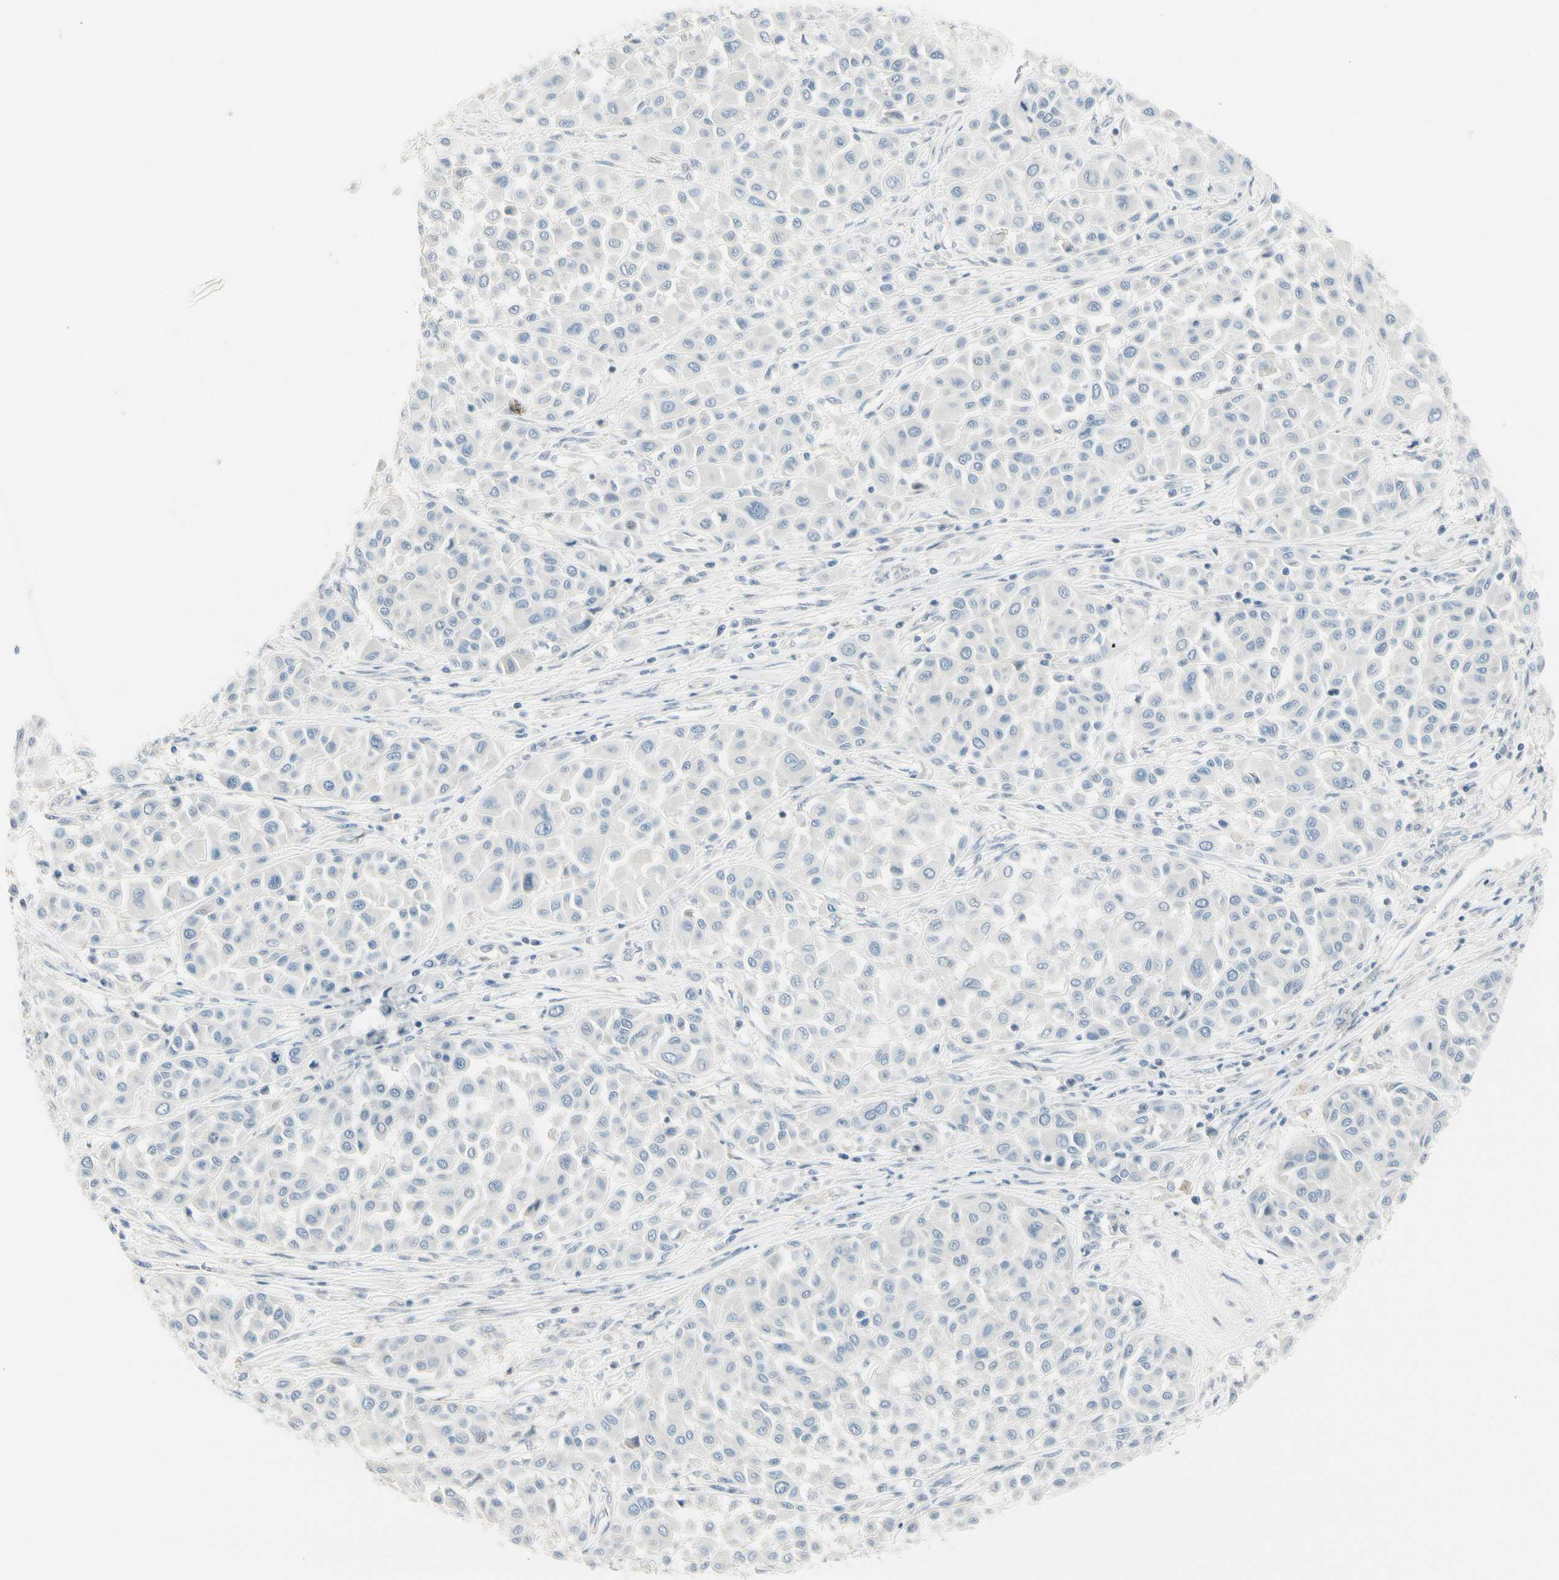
{"staining": {"intensity": "negative", "quantity": "none", "location": "none"}, "tissue": "melanoma", "cell_type": "Tumor cells", "image_type": "cancer", "snomed": [{"axis": "morphology", "description": "Malignant melanoma, Metastatic site"}, {"axis": "topography", "description": "Soft tissue"}], "caption": "This is an immunohistochemistry photomicrograph of melanoma. There is no staining in tumor cells.", "gene": "CYP2E1", "patient": {"sex": "male", "age": 41}}